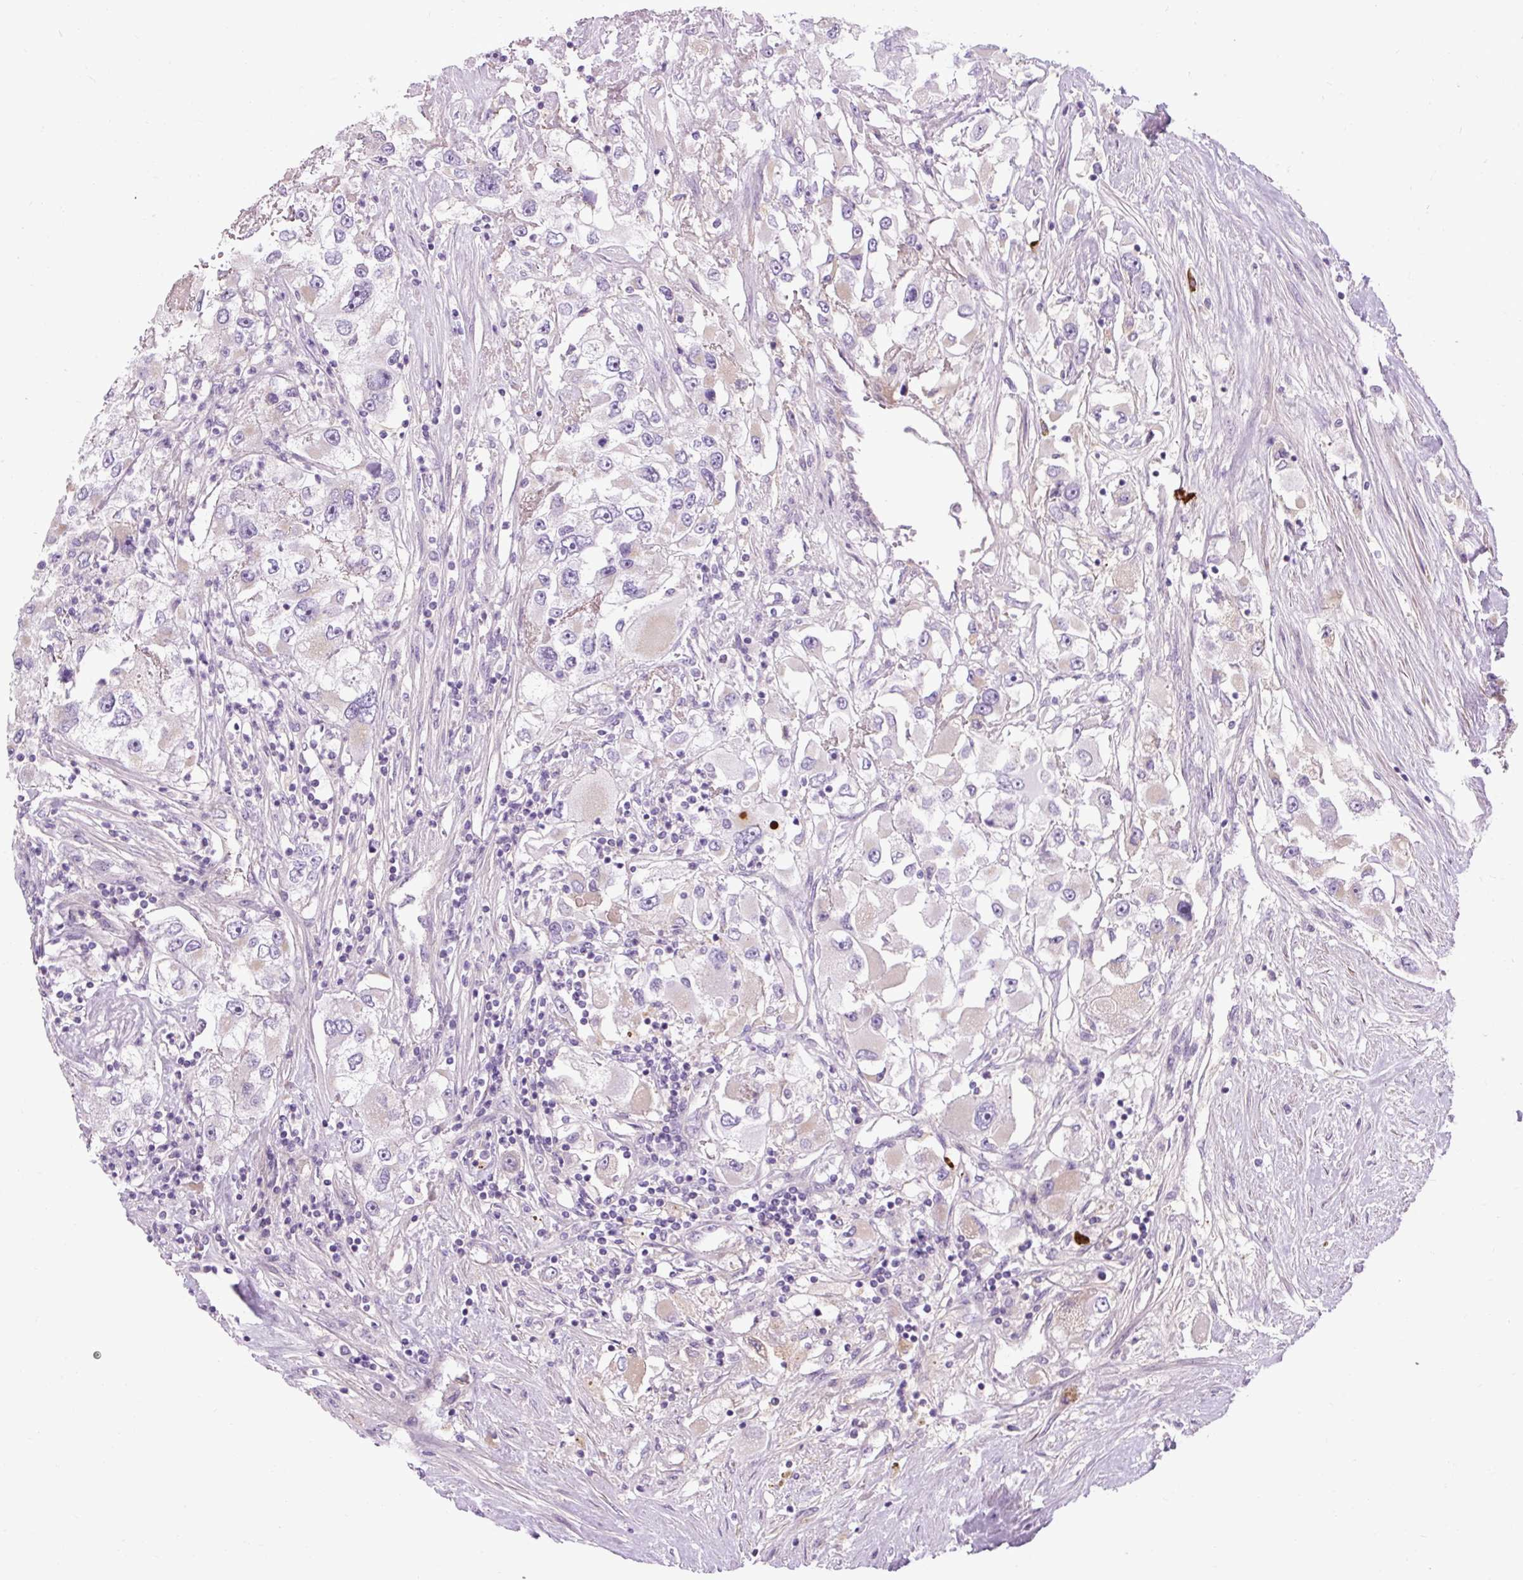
{"staining": {"intensity": "negative", "quantity": "none", "location": "none"}, "tissue": "renal cancer", "cell_type": "Tumor cells", "image_type": "cancer", "snomed": [{"axis": "morphology", "description": "Adenocarcinoma, NOS"}, {"axis": "topography", "description": "Kidney"}], "caption": "Tumor cells are negative for protein expression in human renal cancer (adenocarcinoma). (DAB IHC visualized using brightfield microscopy, high magnification).", "gene": "ARRDC2", "patient": {"sex": "female", "age": 52}}